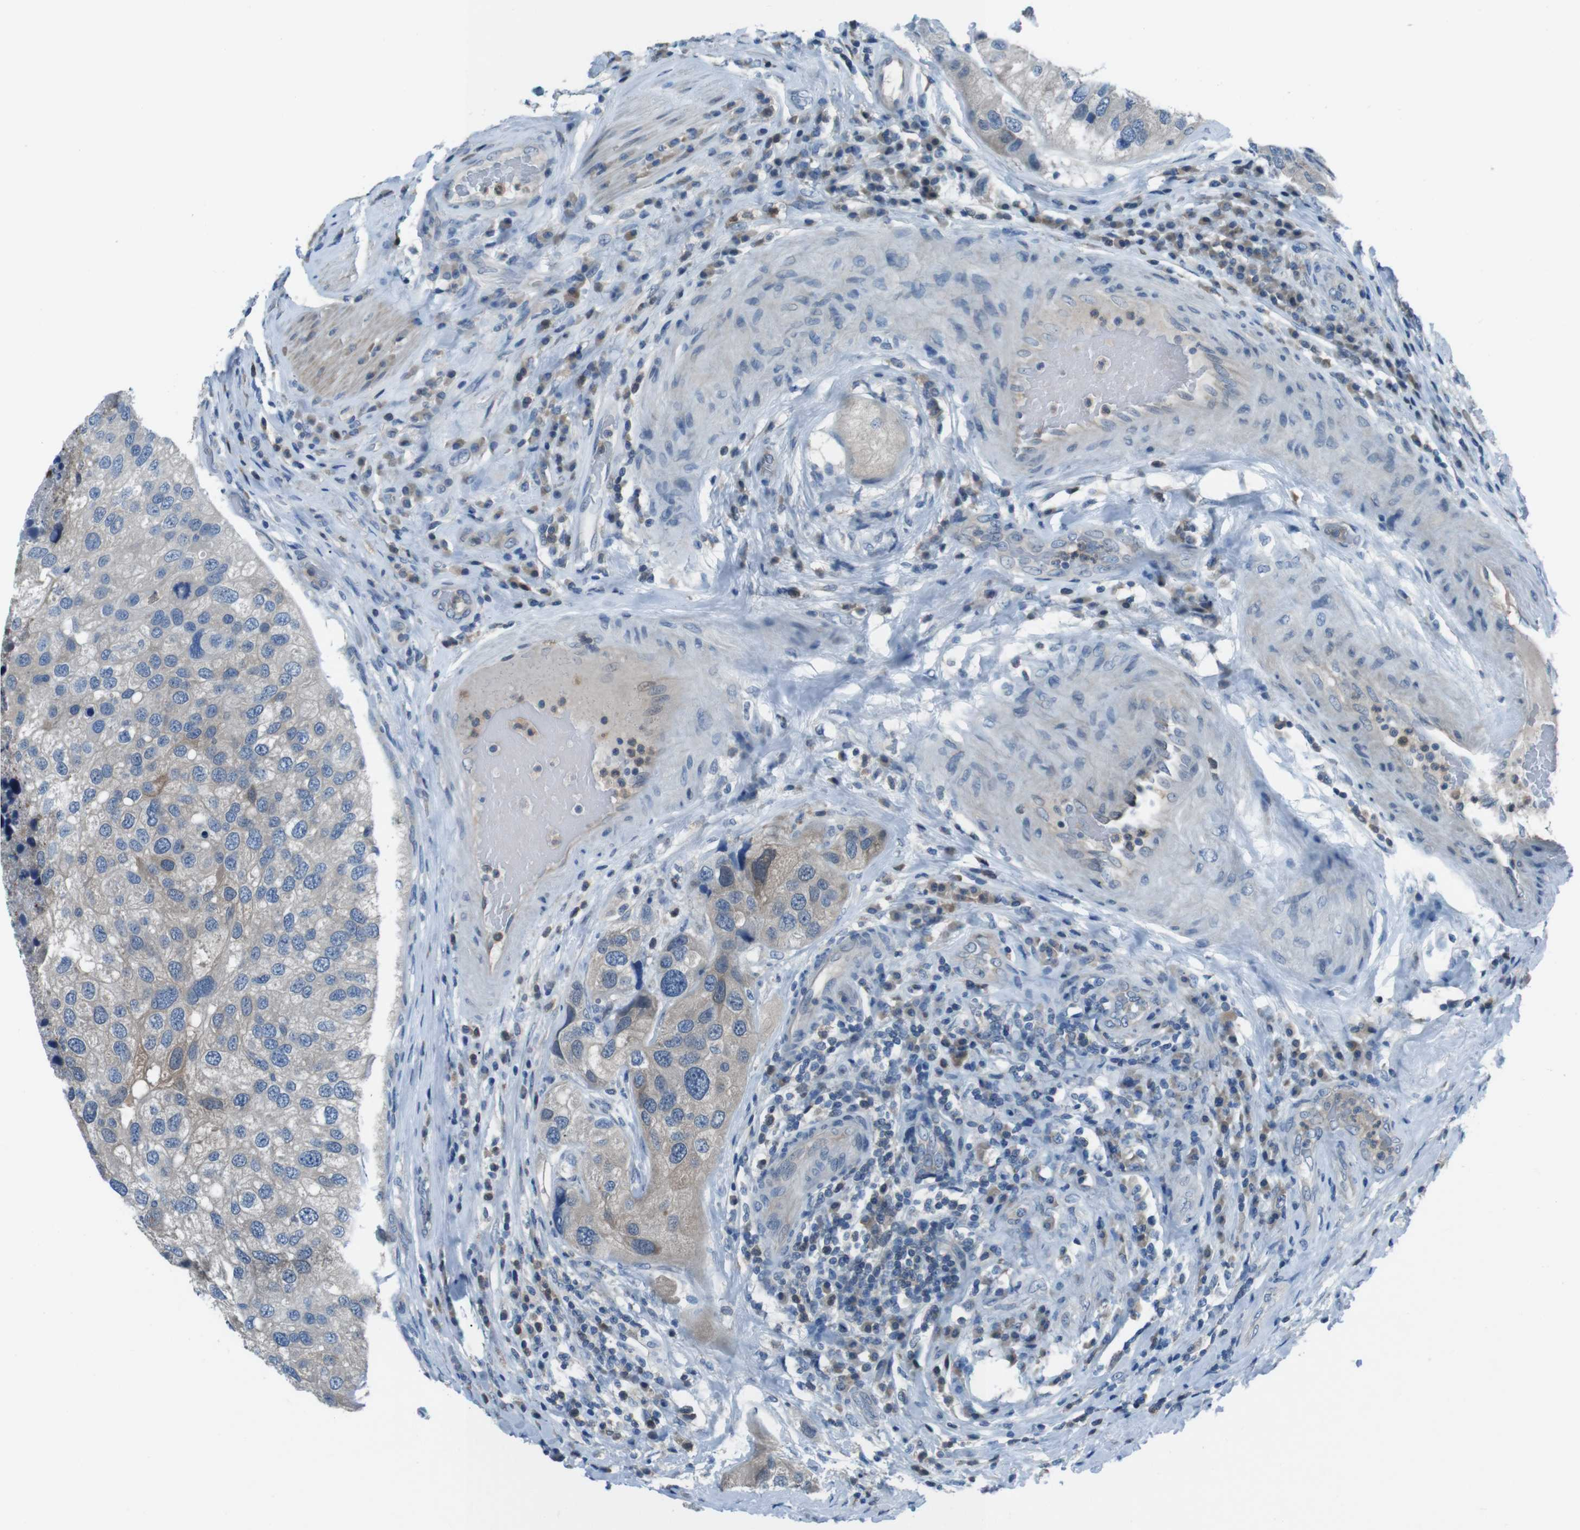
{"staining": {"intensity": "weak", "quantity": "<25%", "location": "cytoplasmic/membranous"}, "tissue": "urothelial cancer", "cell_type": "Tumor cells", "image_type": "cancer", "snomed": [{"axis": "morphology", "description": "Urothelial carcinoma, High grade"}, {"axis": "topography", "description": "Urinary bladder"}], "caption": "IHC histopathology image of urothelial cancer stained for a protein (brown), which exhibits no expression in tumor cells.", "gene": "NANOS2", "patient": {"sex": "female", "age": 64}}